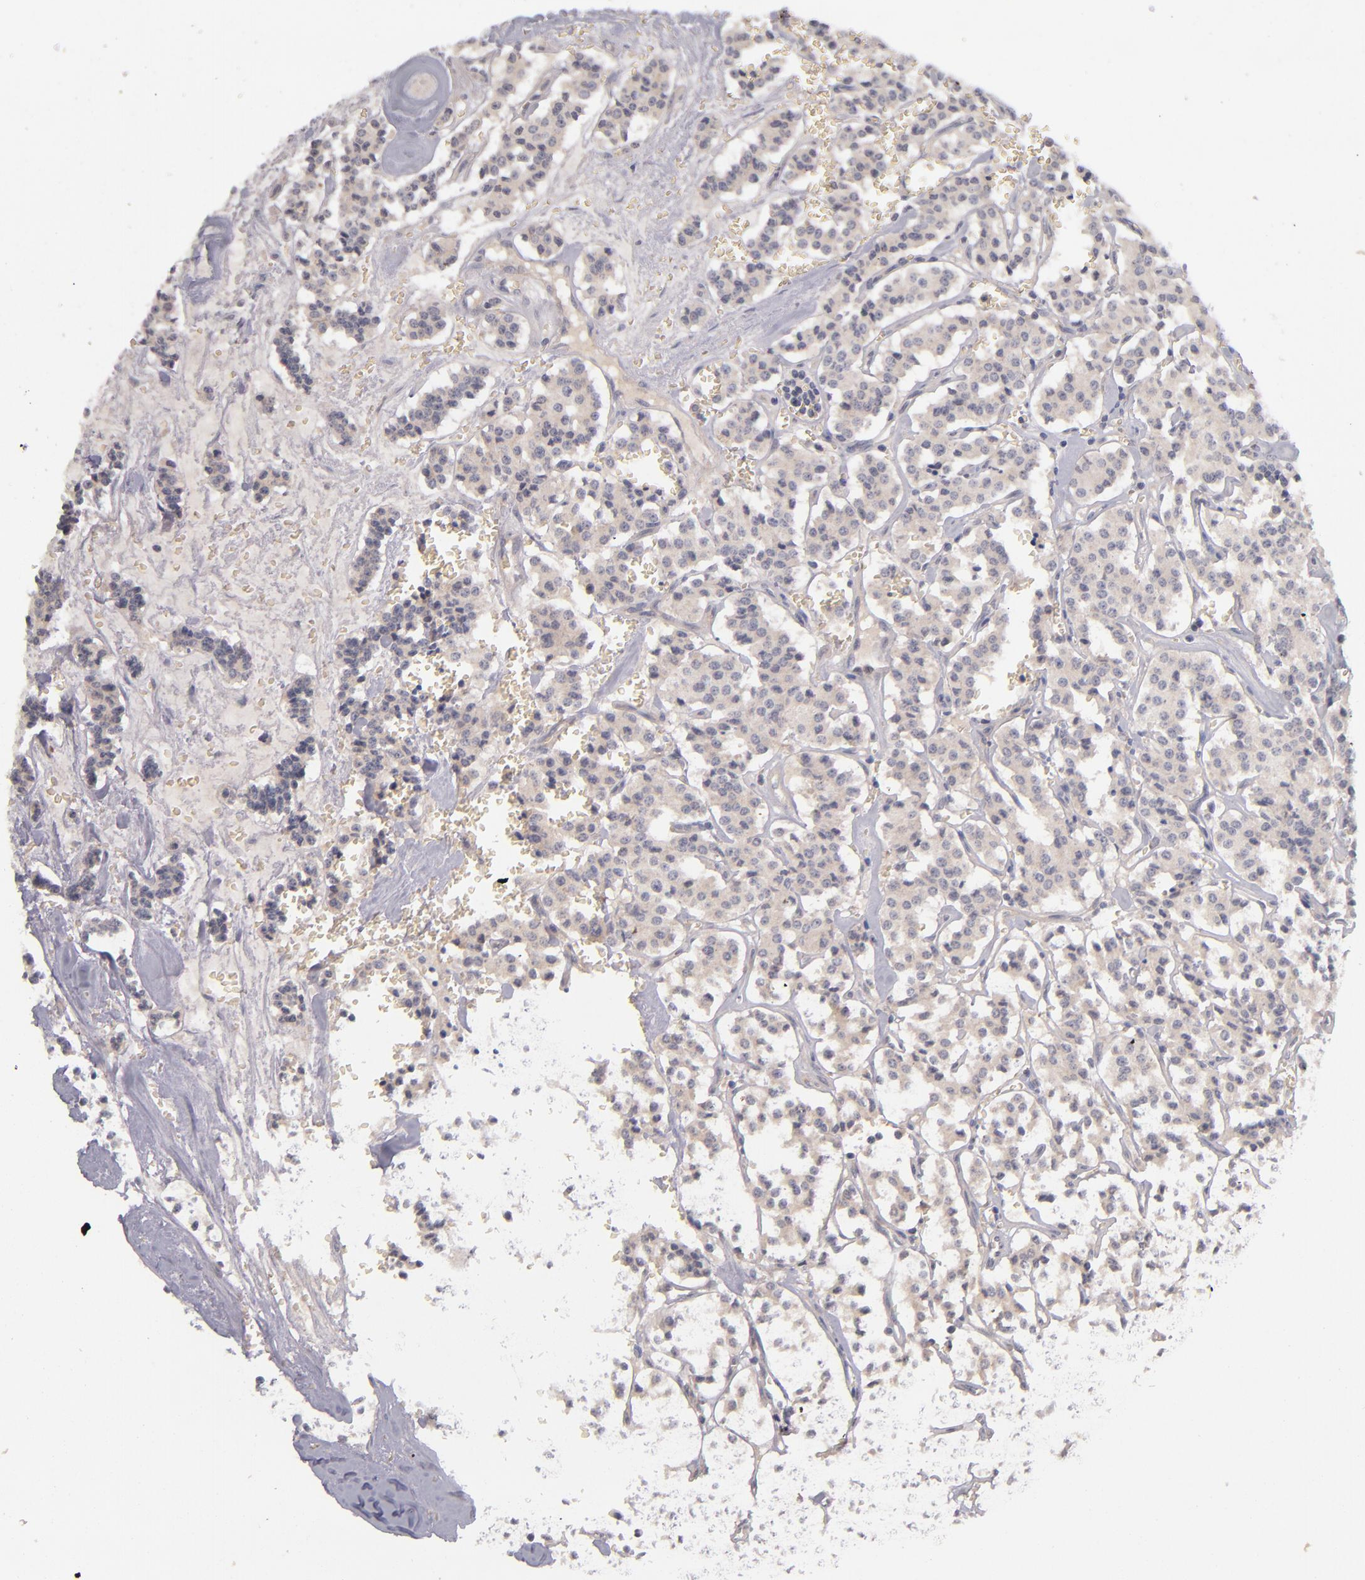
{"staining": {"intensity": "weak", "quantity": ">75%", "location": "cytoplasmic/membranous"}, "tissue": "carcinoid", "cell_type": "Tumor cells", "image_type": "cancer", "snomed": [{"axis": "morphology", "description": "Carcinoid, malignant, NOS"}, {"axis": "topography", "description": "Bronchus"}], "caption": "Immunohistochemistry photomicrograph of human carcinoid stained for a protein (brown), which demonstrates low levels of weak cytoplasmic/membranous positivity in about >75% of tumor cells.", "gene": "TSC2", "patient": {"sex": "male", "age": 55}}